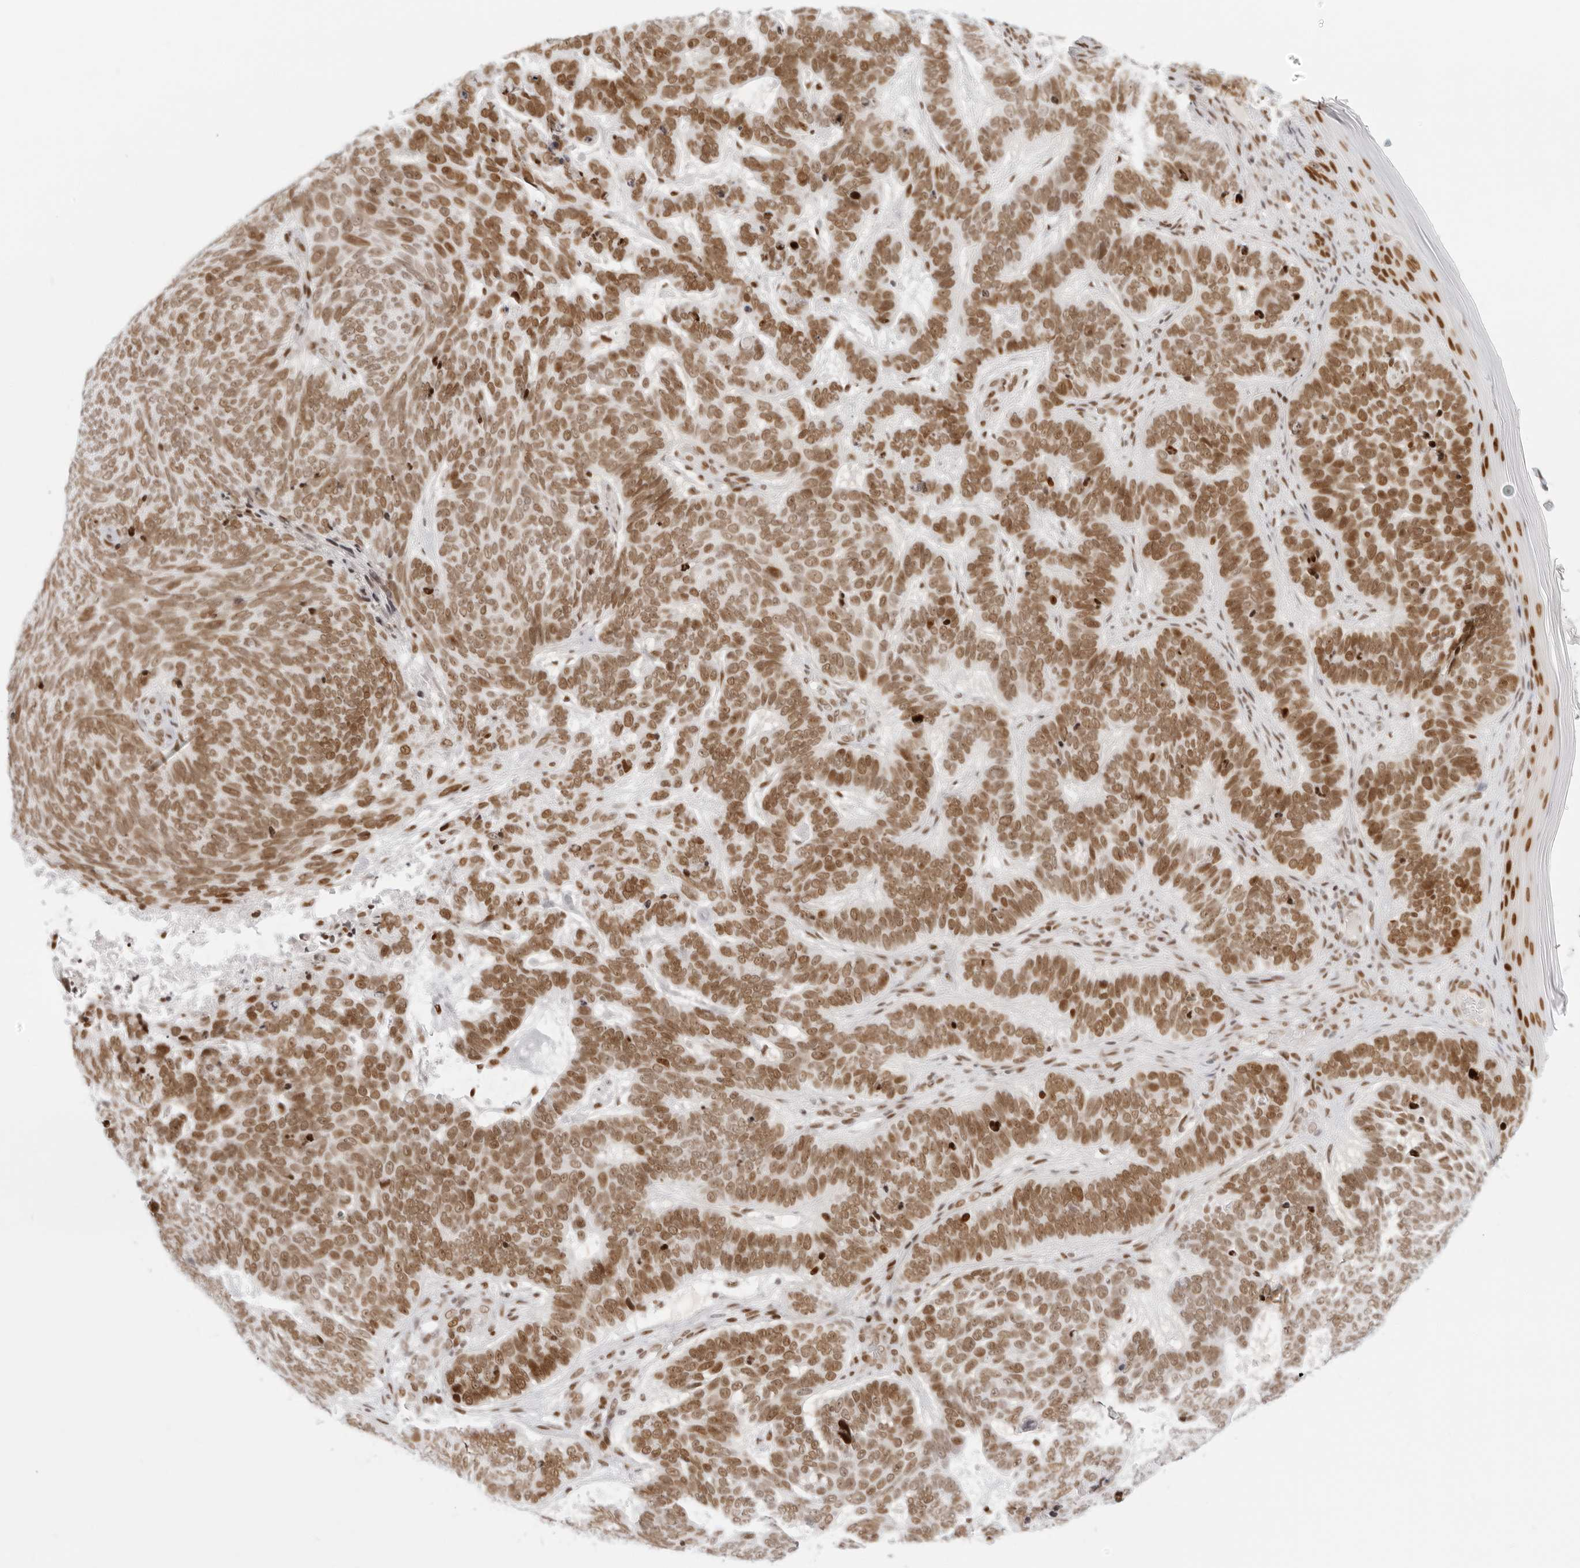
{"staining": {"intensity": "moderate", "quantity": ">75%", "location": "nuclear"}, "tissue": "skin cancer", "cell_type": "Tumor cells", "image_type": "cancer", "snomed": [{"axis": "morphology", "description": "Basal cell carcinoma"}, {"axis": "topography", "description": "Skin"}], "caption": "Immunohistochemical staining of basal cell carcinoma (skin) reveals medium levels of moderate nuclear expression in approximately >75% of tumor cells.", "gene": "RCC1", "patient": {"sex": "female", "age": 85}}